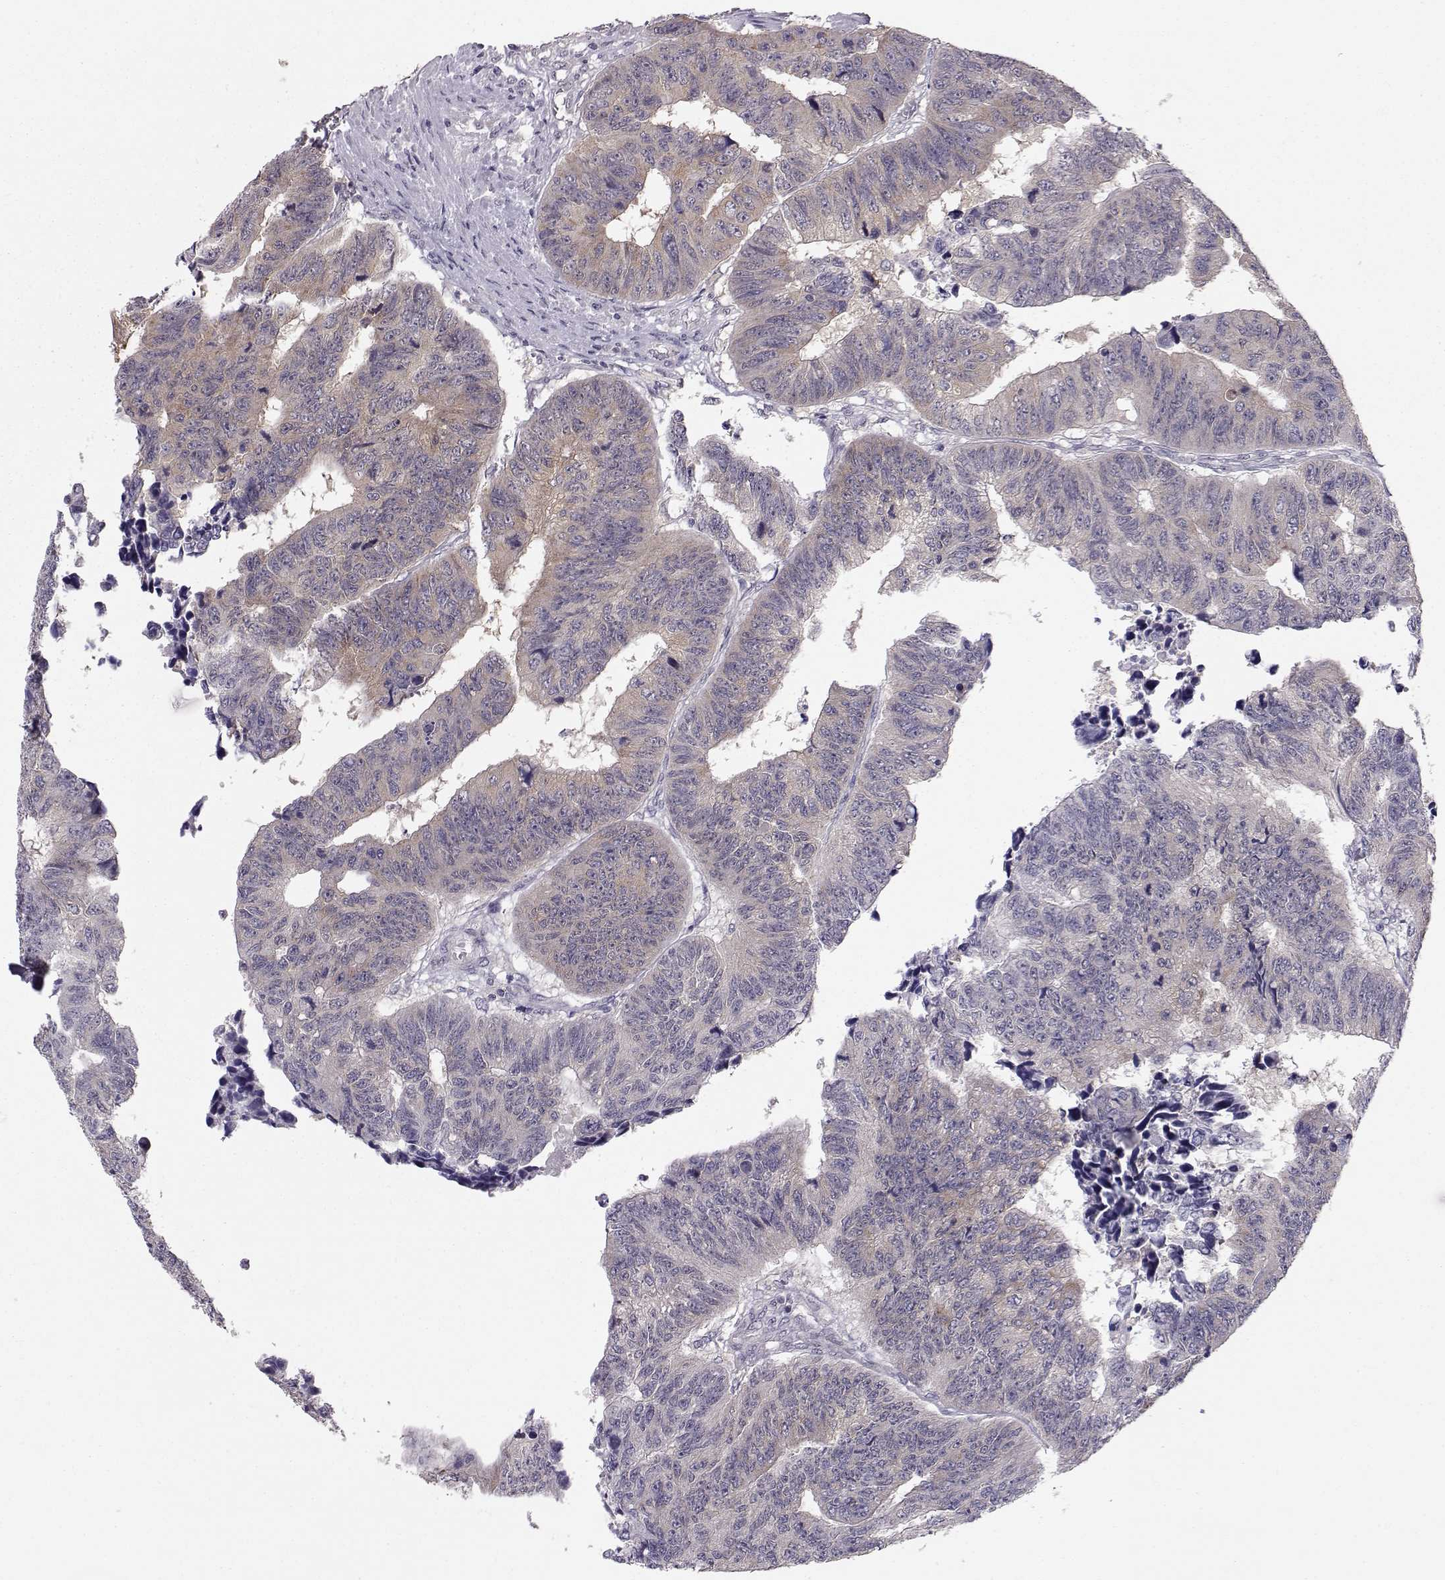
{"staining": {"intensity": "weak", "quantity": "25%-75%", "location": "cytoplasmic/membranous"}, "tissue": "colorectal cancer", "cell_type": "Tumor cells", "image_type": "cancer", "snomed": [{"axis": "morphology", "description": "Adenocarcinoma, NOS"}, {"axis": "topography", "description": "Rectum"}], "caption": "DAB immunohistochemical staining of human colorectal cancer (adenocarcinoma) demonstrates weak cytoplasmic/membranous protein staining in approximately 25%-75% of tumor cells.", "gene": "KIF13B", "patient": {"sex": "female", "age": 85}}